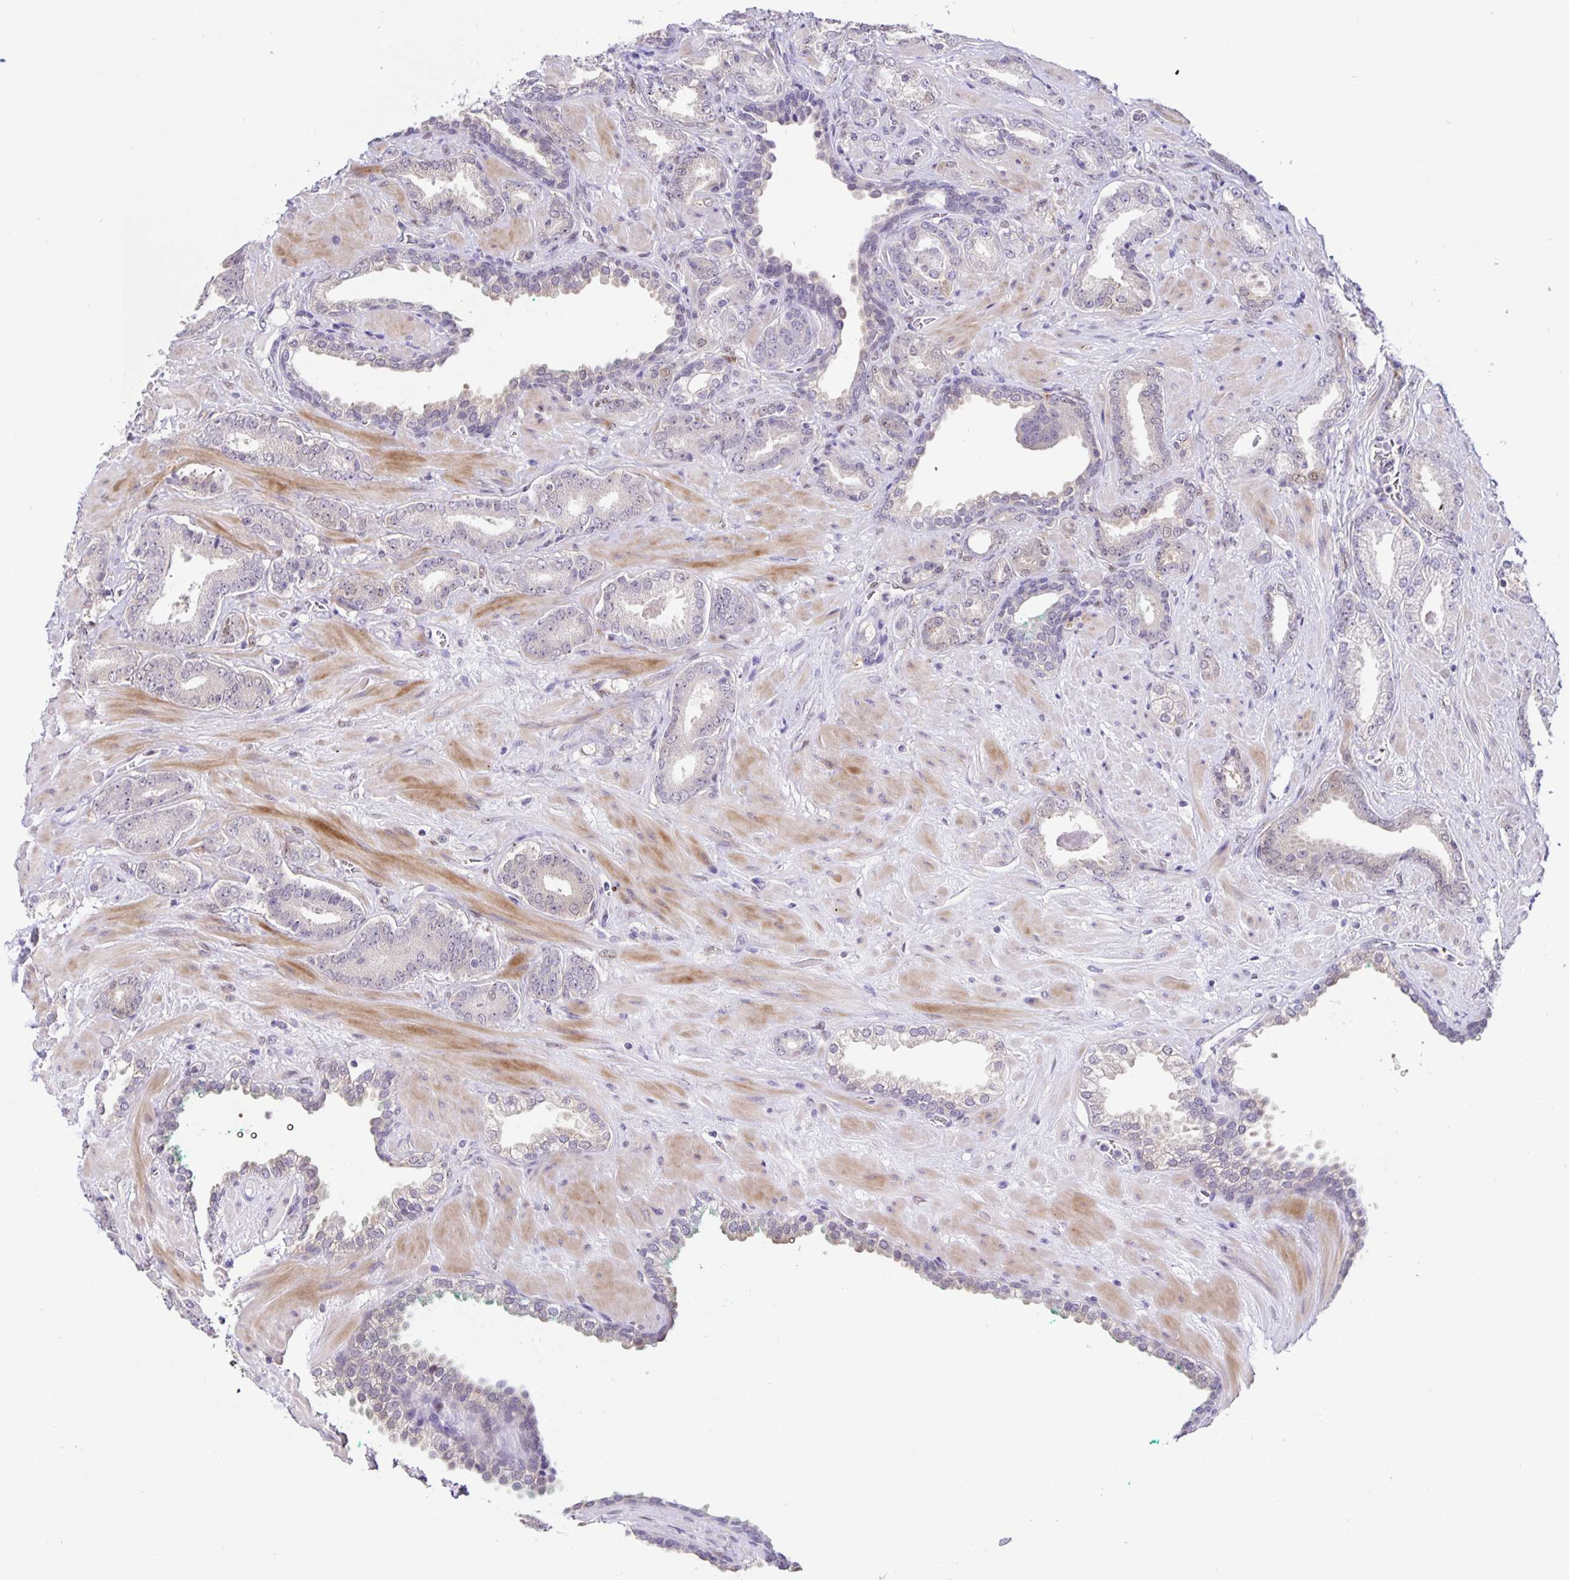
{"staining": {"intensity": "negative", "quantity": "none", "location": "none"}, "tissue": "prostate cancer", "cell_type": "Tumor cells", "image_type": "cancer", "snomed": [{"axis": "morphology", "description": "Adenocarcinoma, High grade"}, {"axis": "topography", "description": "Prostate"}], "caption": "IHC of prostate adenocarcinoma (high-grade) shows no positivity in tumor cells. (Stains: DAB immunohistochemistry with hematoxylin counter stain, Microscopy: brightfield microscopy at high magnification).", "gene": "FOSL2", "patient": {"sex": "male", "age": 56}}